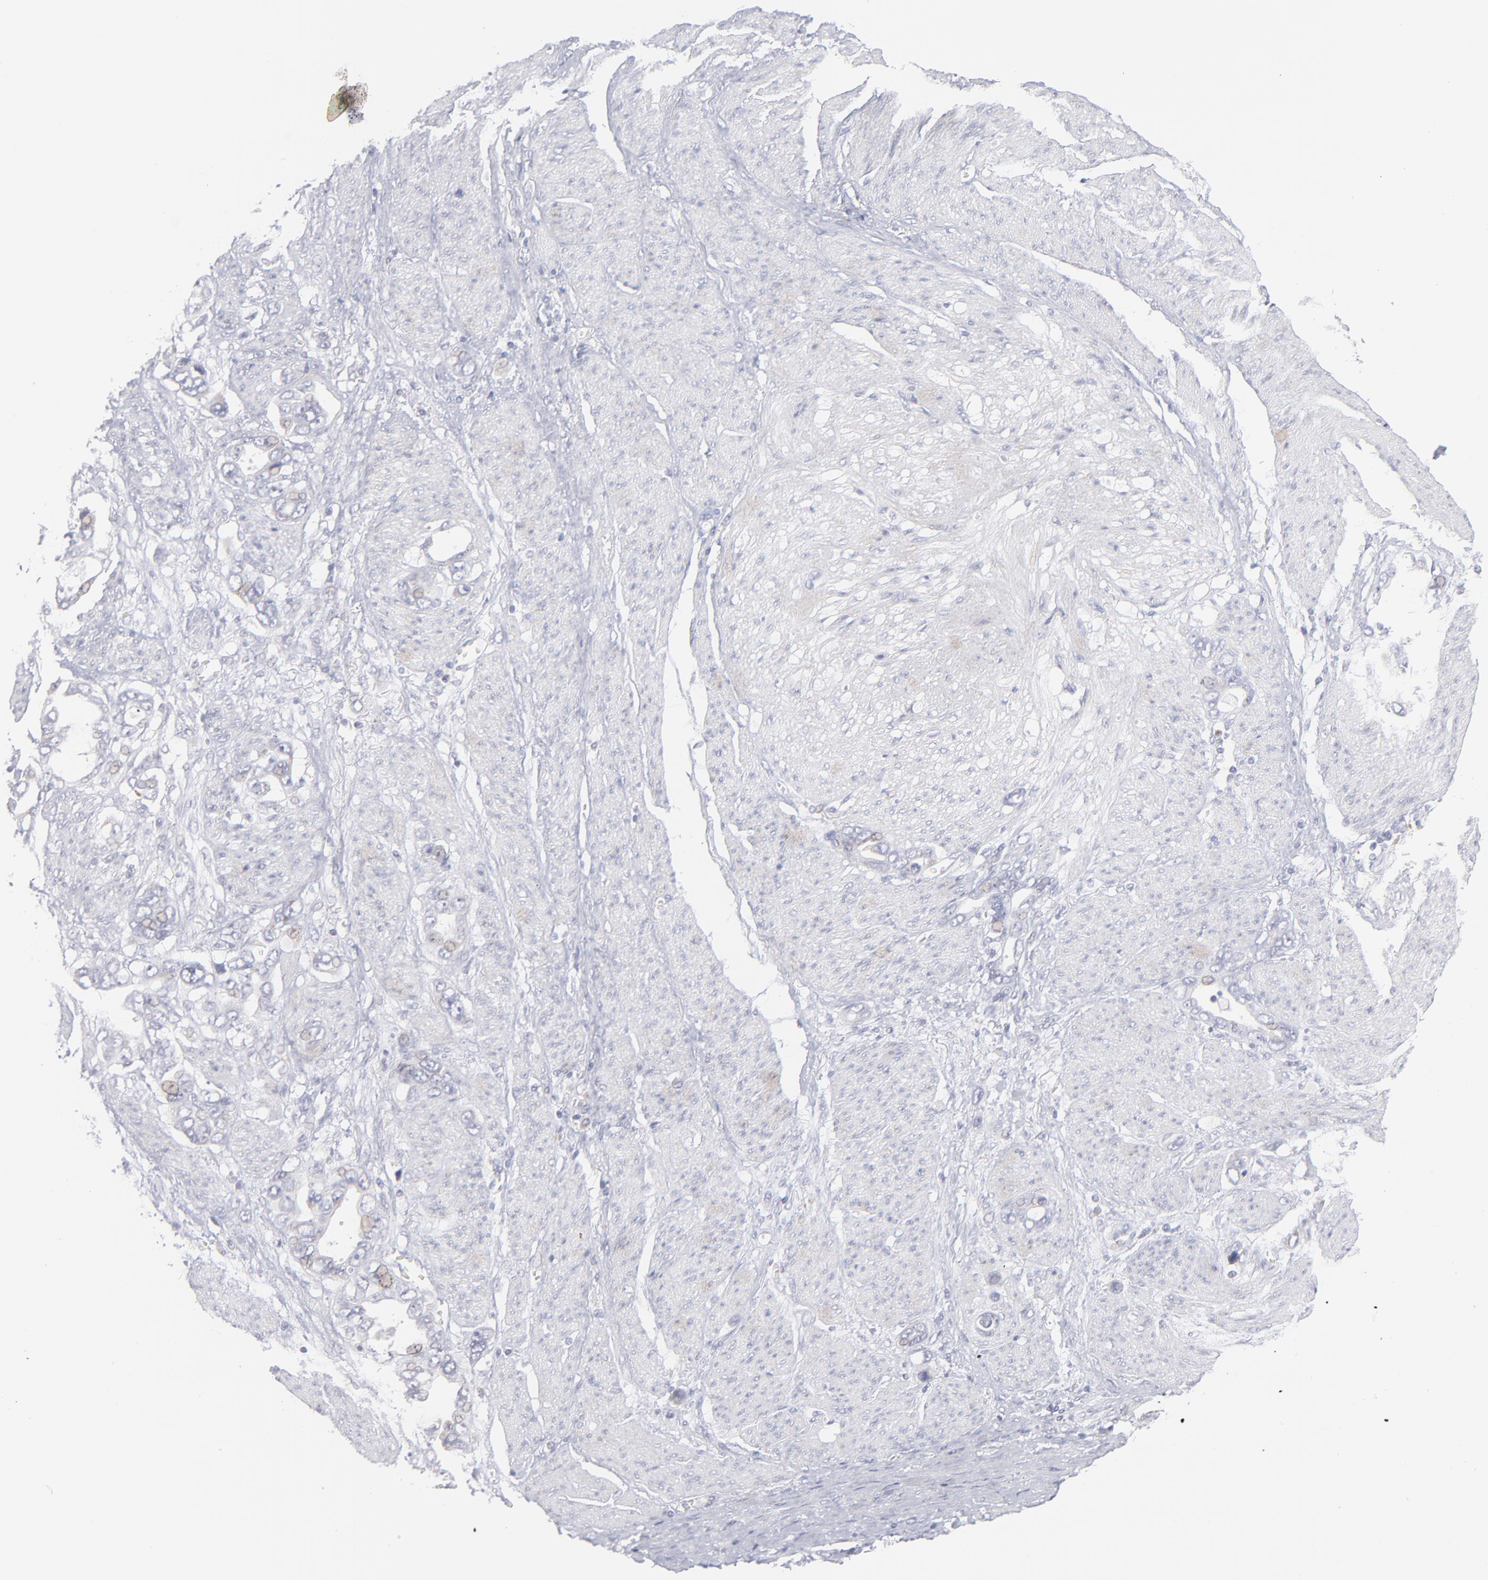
{"staining": {"intensity": "negative", "quantity": "none", "location": "none"}, "tissue": "stomach cancer", "cell_type": "Tumor cells", "image_type": "cancer", "snomed": [{"axis": "morphology", "description": "Adenocarcinoma, NOS"}, {"axis": "topography", "description": "Stomach"}], "caption": "This is a image of immunohistochemistry staining of stomach adenocarcinoma, which shows no expression in tumor cells.", "gene": "MTHFD2", "patient": {"sex": "male", "age": 78}}